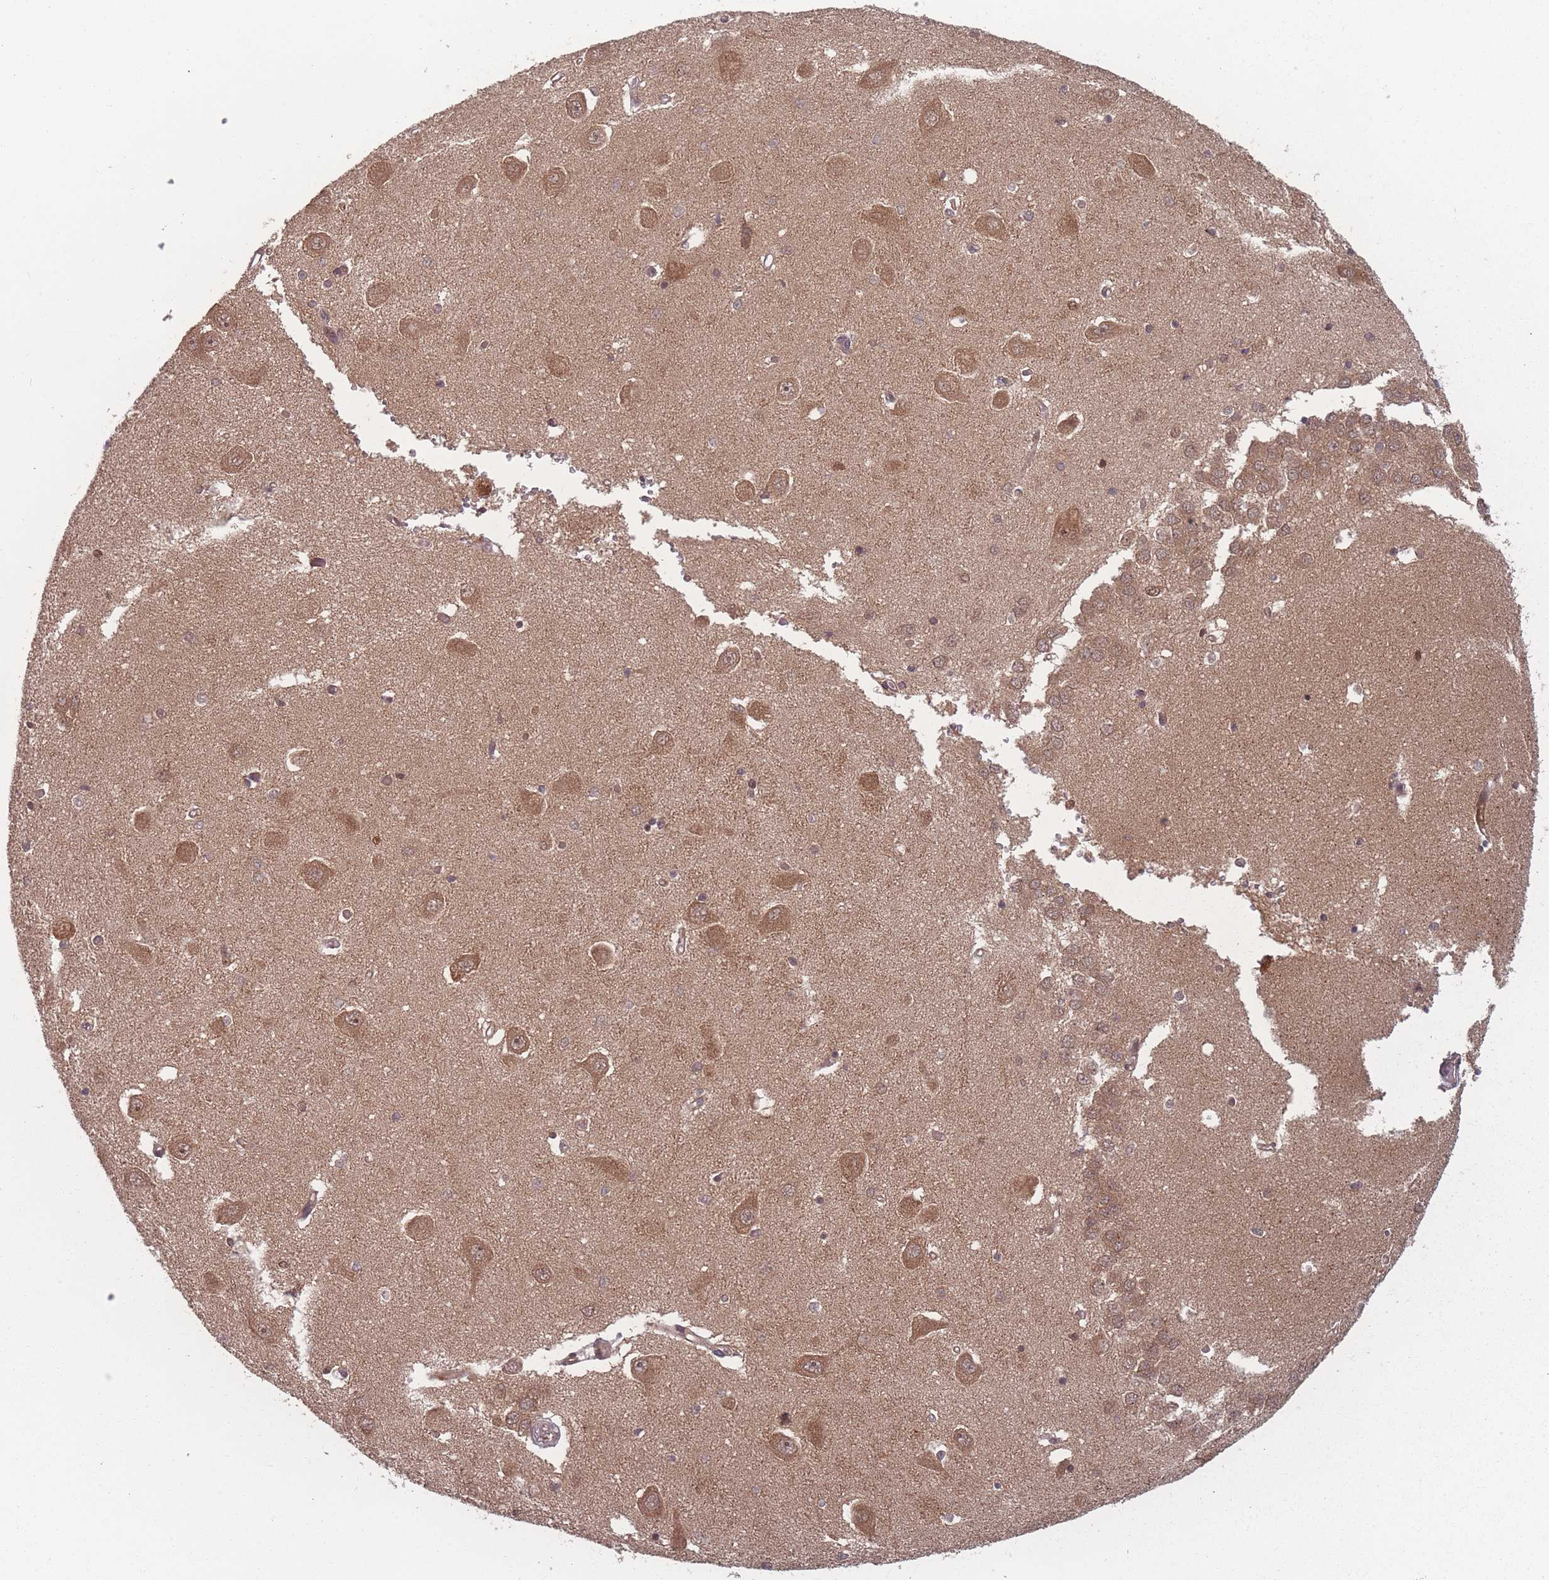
{"staining": {"intensity": "weak", "quantity": ">75%", "location": "cytoplasmic/membranous"}, "tissue": "hippocampus", "cell_type": "Glial cells", "image_type": "normal", "snomed": [{"axis": "morphology", "description": "Normal tissue, NOS"}, {"axis": "topography", "description": "Hippocampus"}], "caption": "Protein expression analysis of benign human hippocampus reveals weak cytoplasmic/membranous staining in about >75% of glial cells.", "gene": "HAGH", "patient": {"sex": "male", "age": 45}}